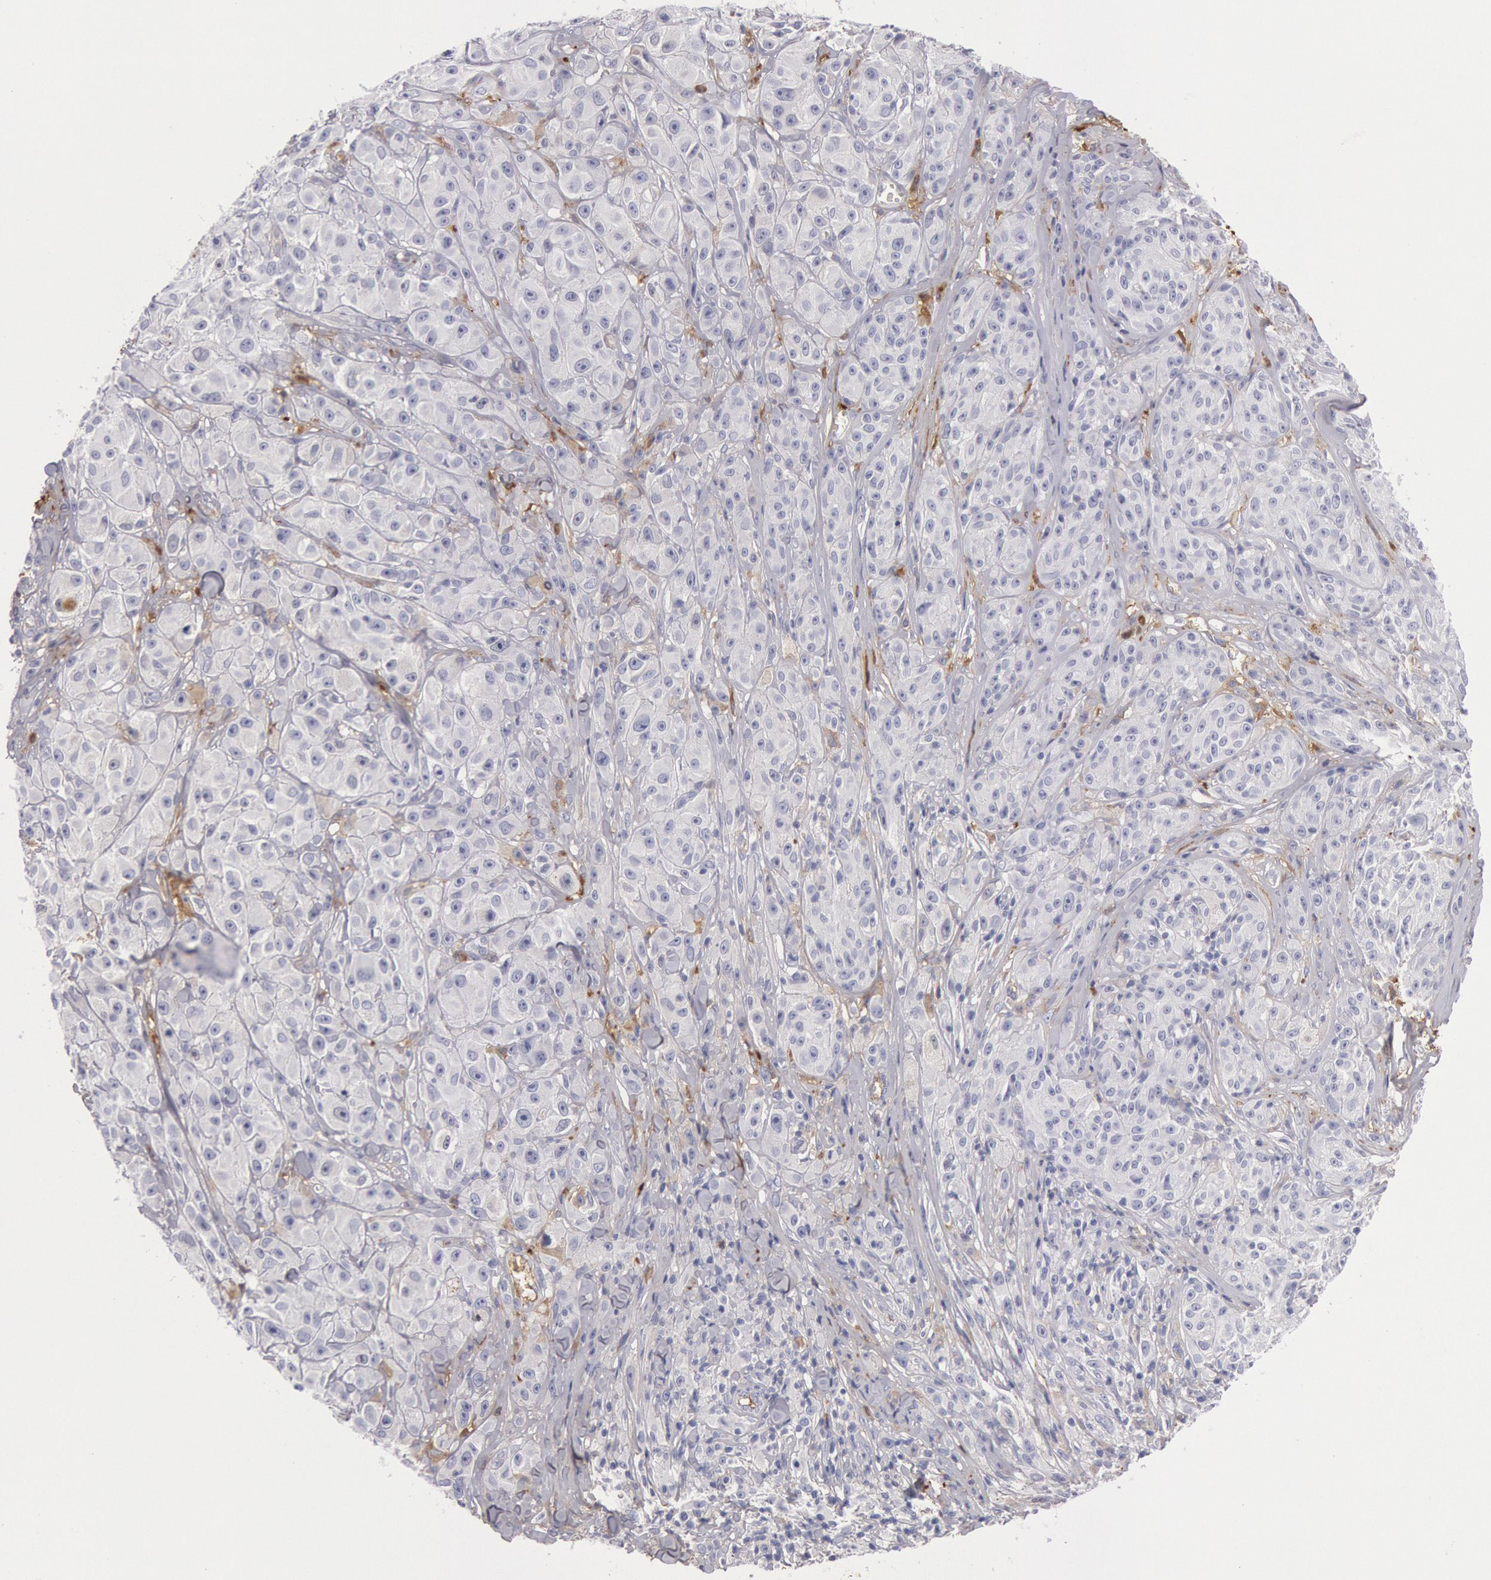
{"staining": {"intensity": "negative", "quantity": "none", "location": "none"}, "tissue": "melanoma", "cell_type": "Tumor cells", "image_type": "cancer", "snomed": [{"axis": "morphology", "description": "Malignant melanoma, NOS"}, {"axis": "topography", "description": "Skin"}], "caption": "Tumor cells are negative for protein expression in human melanoma.", "gene": "IGHA1", "patient": {"sex": "male", "age": 56}}